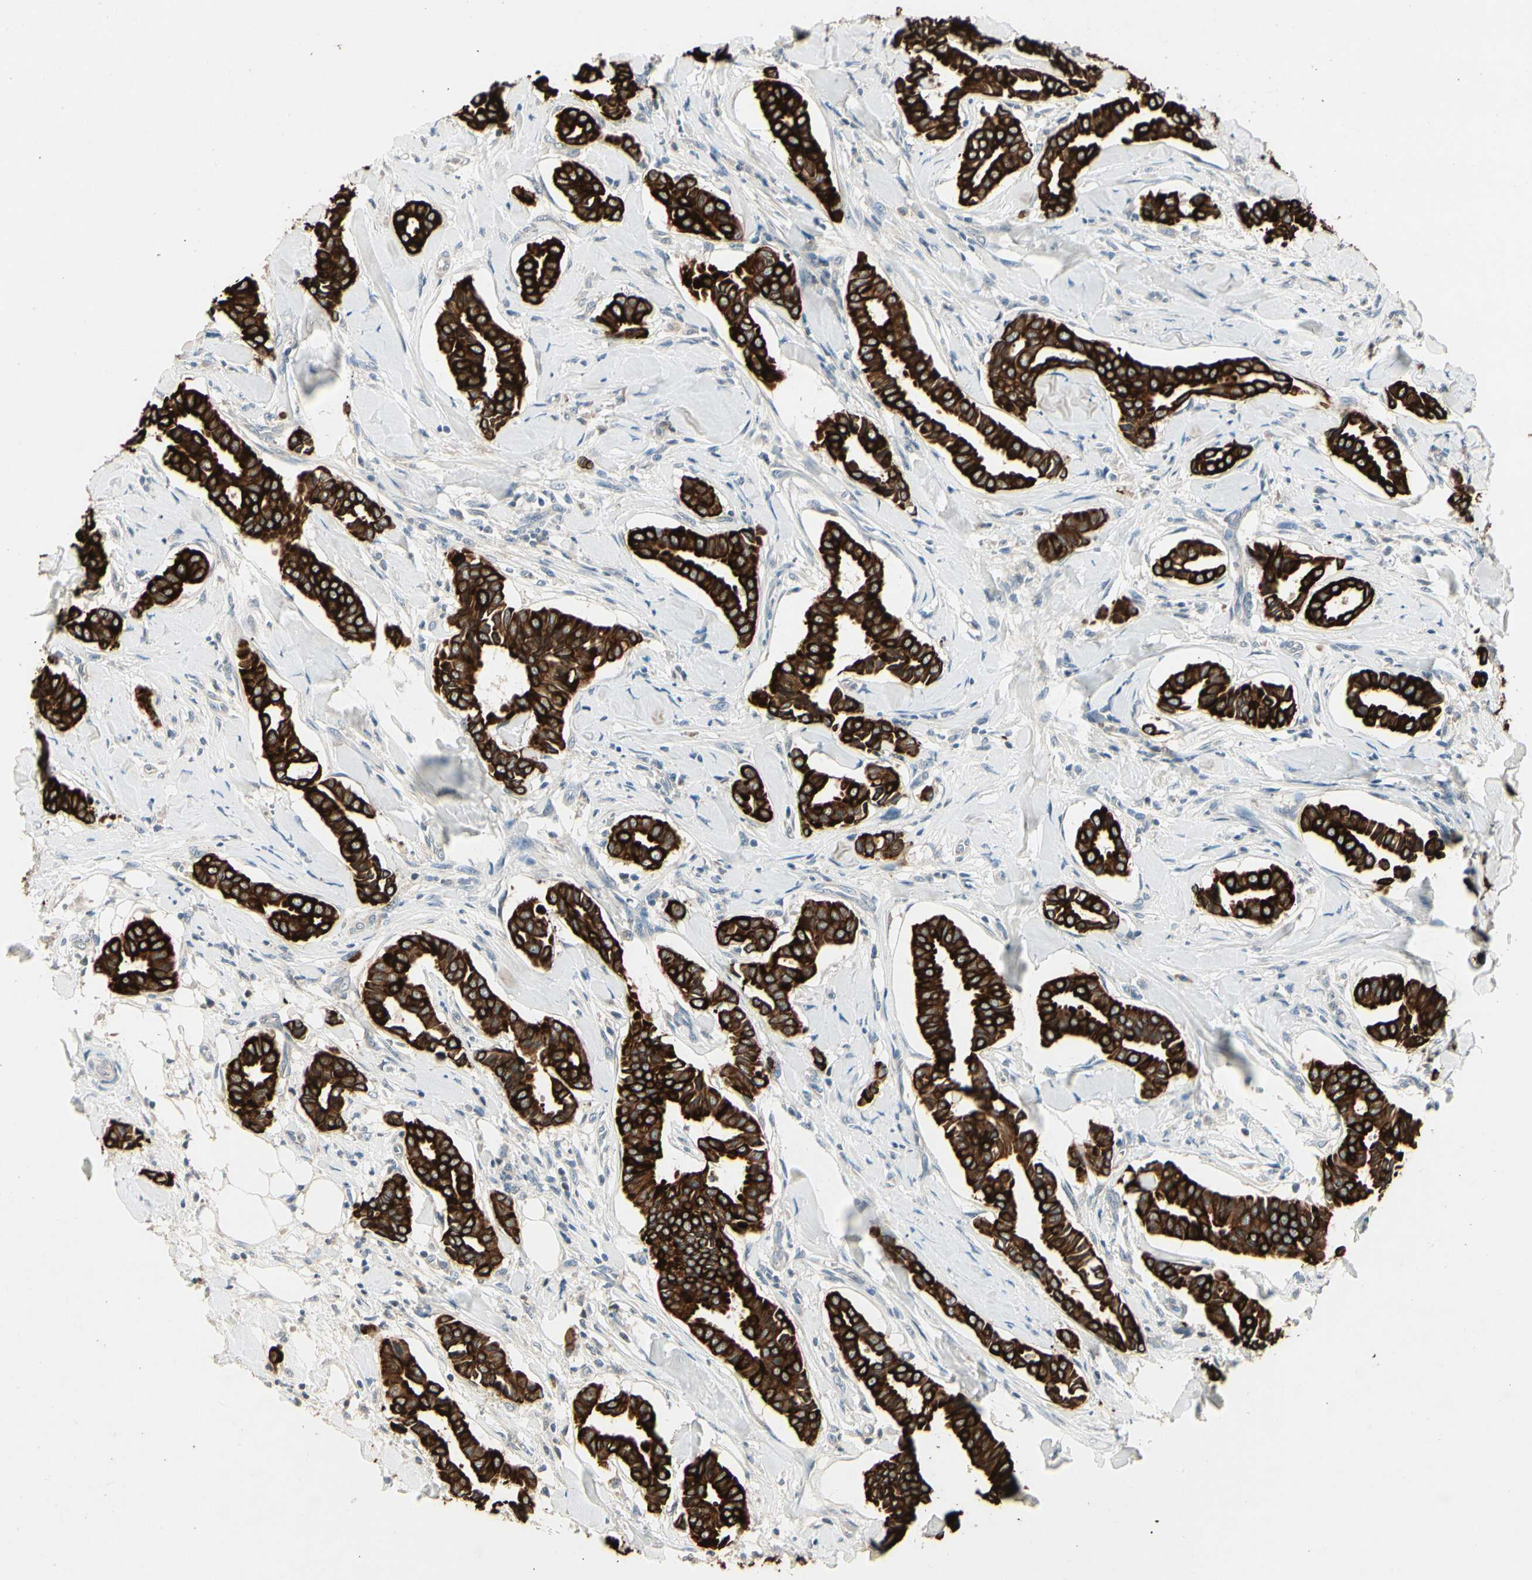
{"staining": {"intensity": "strong", "quantity": ">75%", "location": "cytoplasmic/membranous"}, "tissue": "head and neck cancer", "cell_type": "Tumor cells", "image_type": "cancer", "snomed": [{"axis": "morphology", "description": "Adenocarcinoma, NOS"}, {"axis": "topography", "description": "Salivary gland"}, {"axis": "topography", "description": "Head-Neck"}], "caption": "Immunohistochemistry (IHC) histopathology image of head and neck cancer stained for a protein (brown), which reveals high levels of strong cytoplasmic/membranous positivity in approximately >75% of tumor cells.", "gene": "SKIL", "patient": {"sex": "female", "age": 59}}